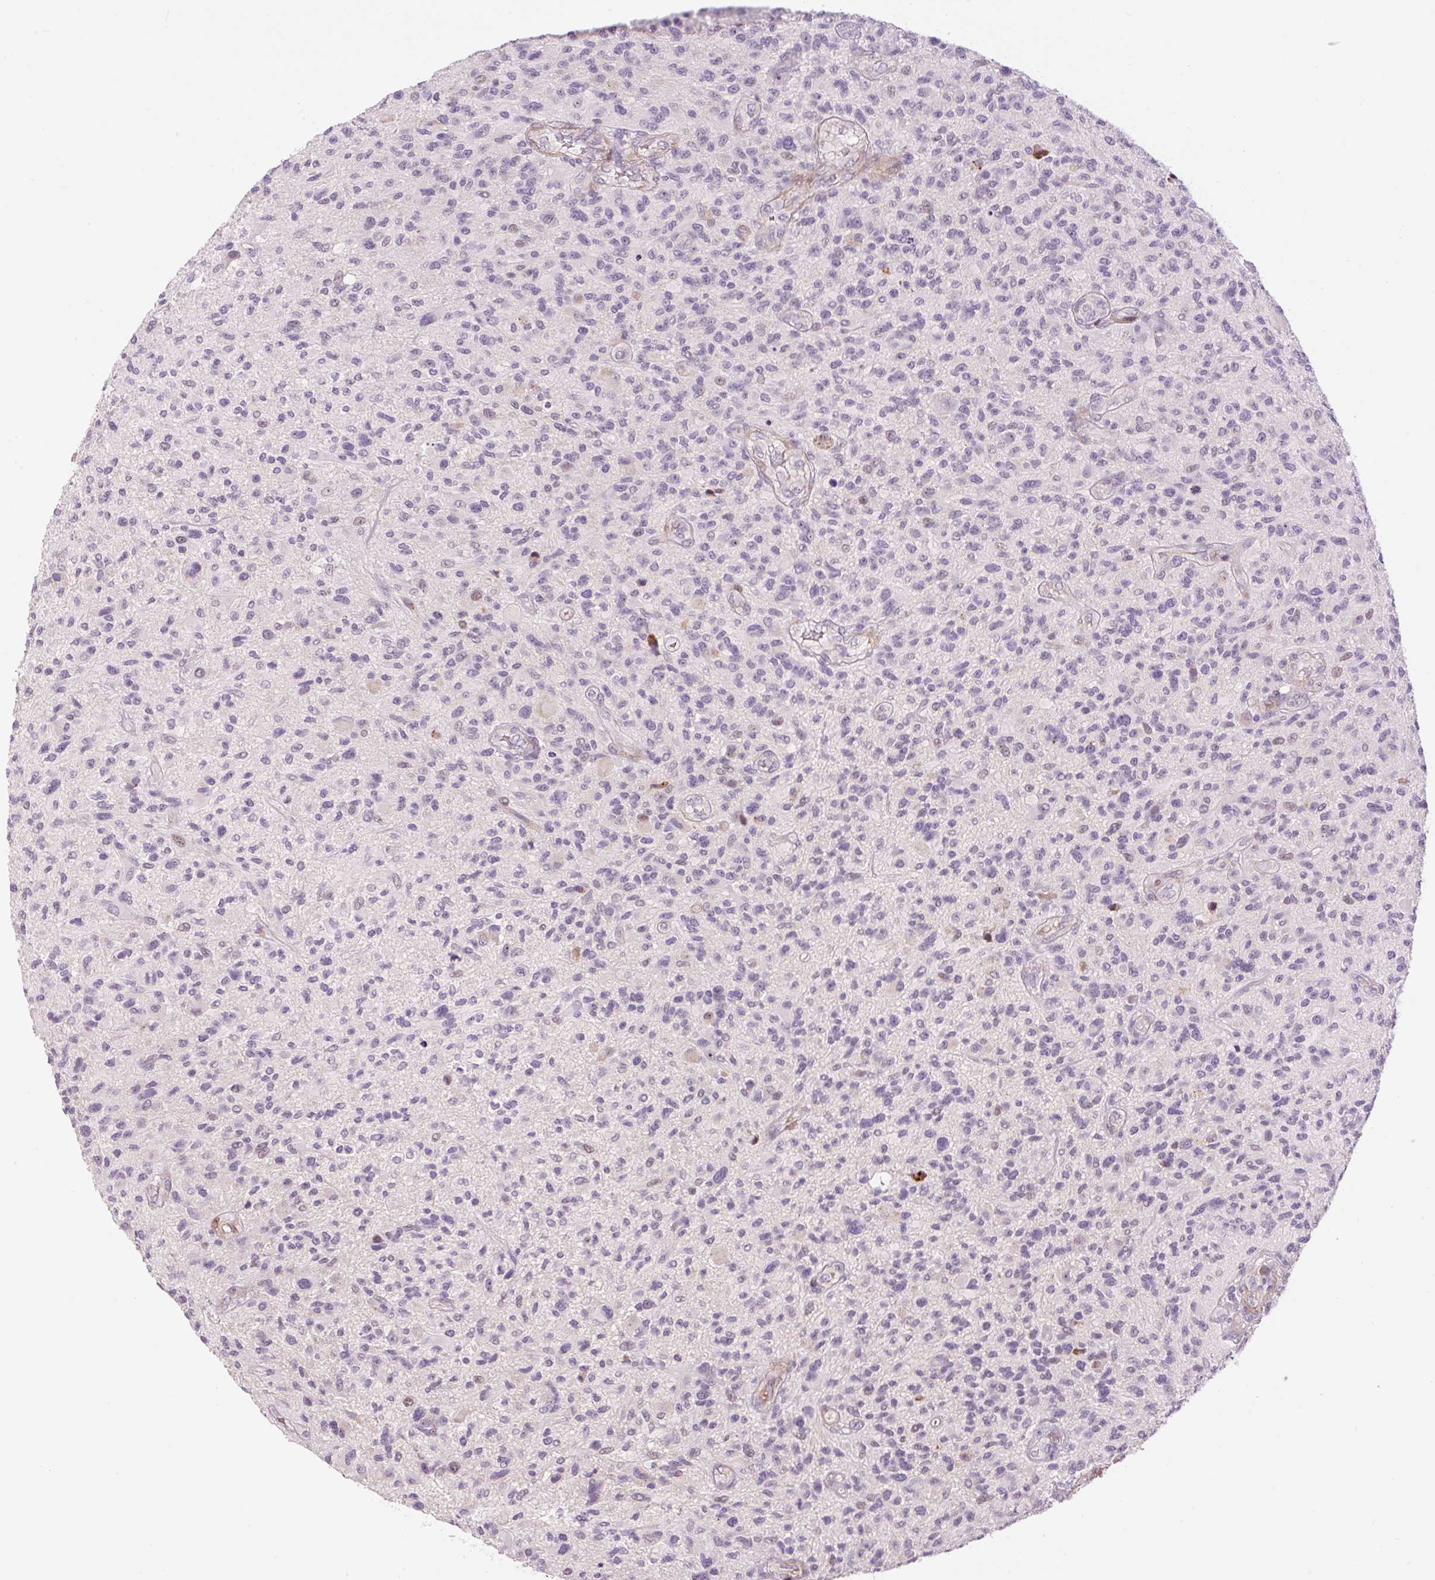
{"staining": {"intensity": "negative", "quantity": "none", "location": "none"}, "tissue": "glioma", "cell_type": "Tumor cells", "image_type": "cancer", "snomed": [{"axis": "morphology", "description": "Glioma, malignant, High grade"}, {"axis": "topography", "description": "Brain"}], "caption": "The immunohistochemistry micrograph has no significant positivity in tumor cells of malignant high-grade glioma tissue. (DAB immunohistochemistry visualized using brightfield microscopy, high magnification).", "gene": "HNF1A", "patient": {"sex": "male", "age": 47}}